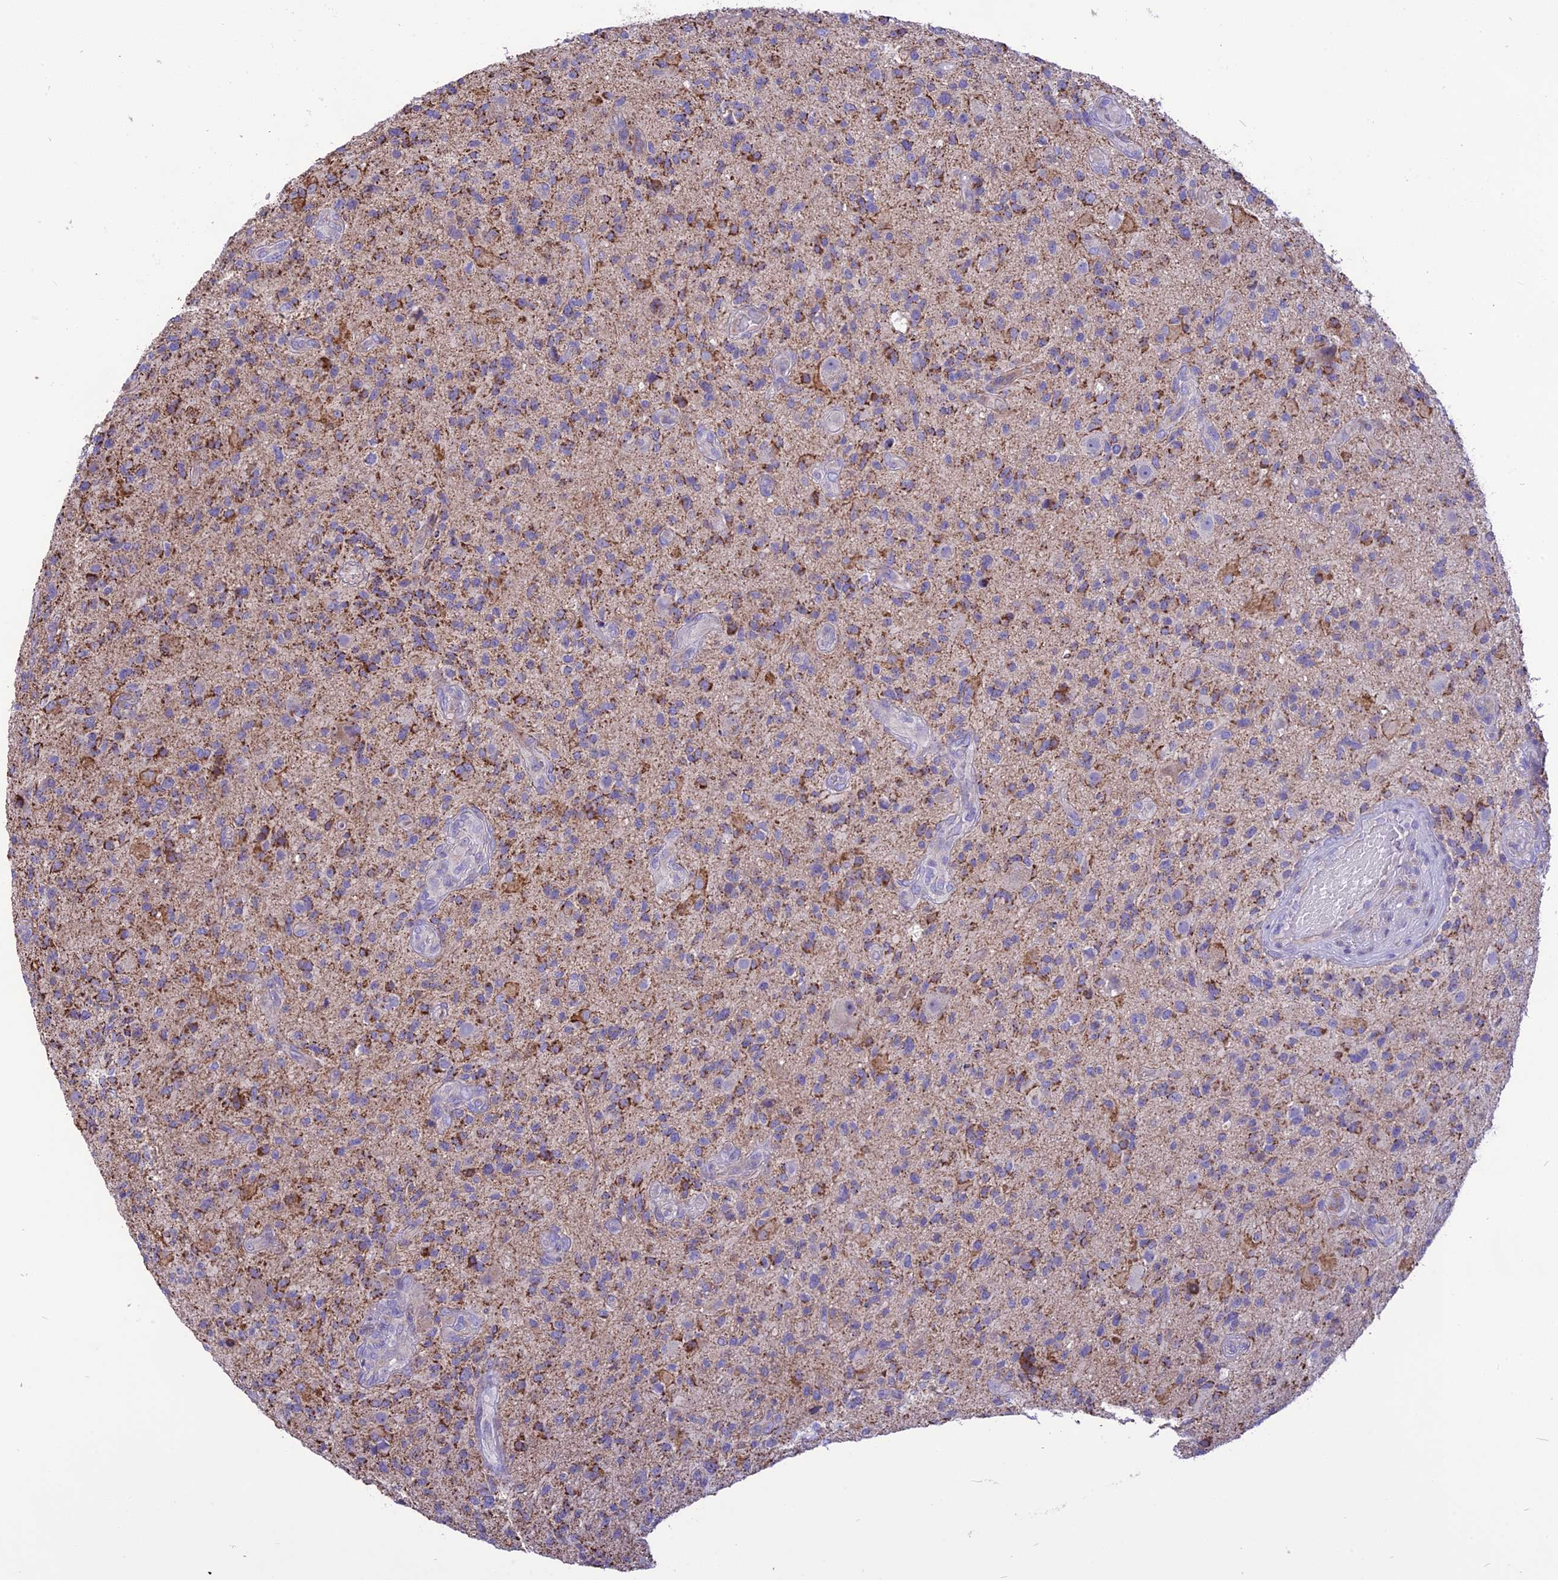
{"staining": {"intensity": "strong", "quantity": "<25%", "location": "cytoplasmic/membranous"}, "tissue": "glioma", "cell_type": "Tumor cells", "image_type": "cancer", "snomed": [{"axis": "morphology", "description": "Glioma, malignant, High grade"}, {"axis": "topography", "description": "Brain"}], "caption": "Protein staining reveals strong cytoplasmic/membranous expression in about <25% of tumor cells in malignant glioma (high-grade). Nuclei are stained in blue.", "gene": "DOC2B", "patient": {"sex": "male", "age": 47}}